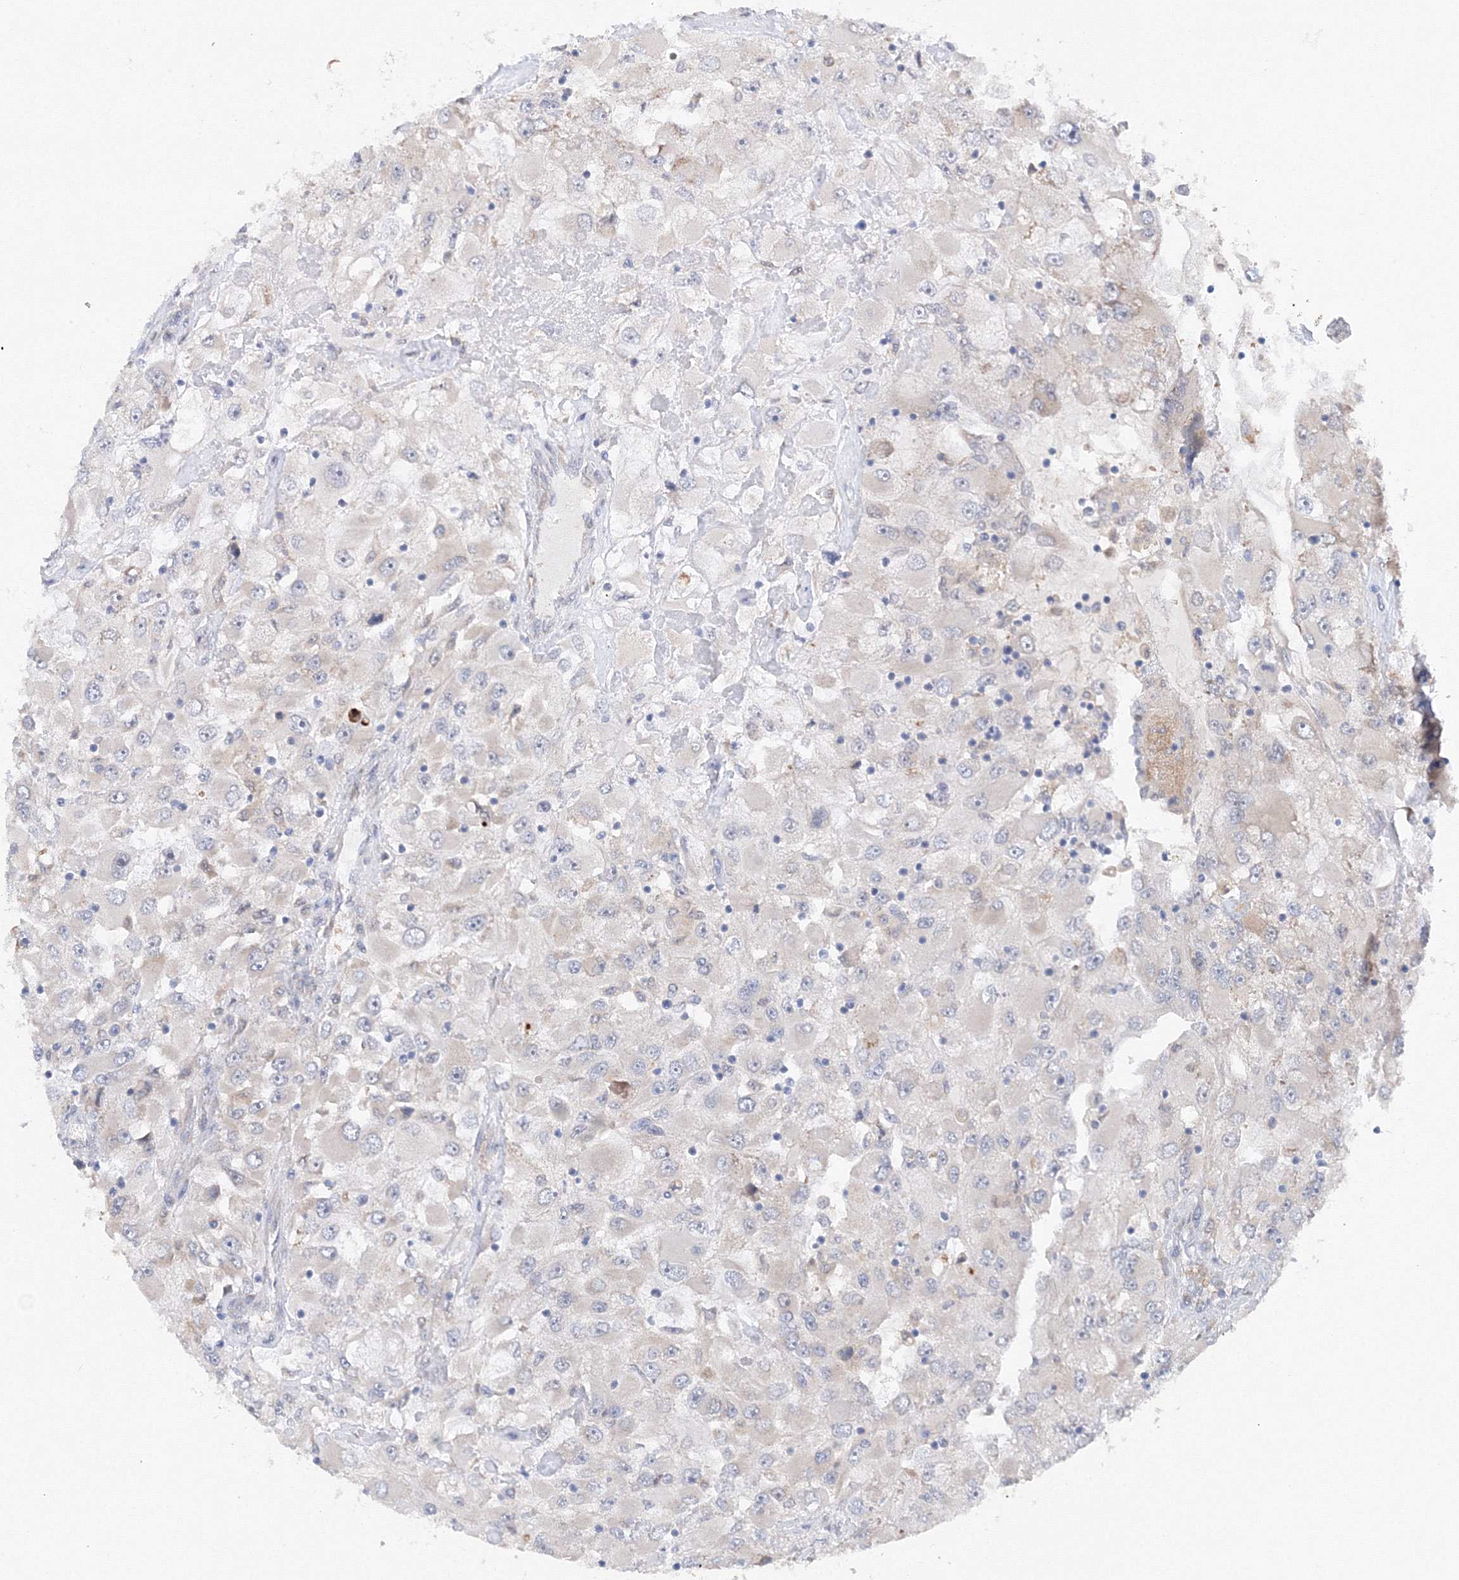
{"staining": {"intensity": "negative", "quantity": "none", "location": "none"}, "tissue": "renal cancer", "cell_type": "Tumor cells", "image_type": "cancer", "snomed": [{"axis": "morphology", "description": "Adenocarcinoma, NOS"}, {"axis": "topography", "description": "Kidney"}], "caption": "Tumor cells are negative for brown protein staining in renal cancer.", "gene": "DIS3L2", "patient": {"sex": "female", "age": 52}}